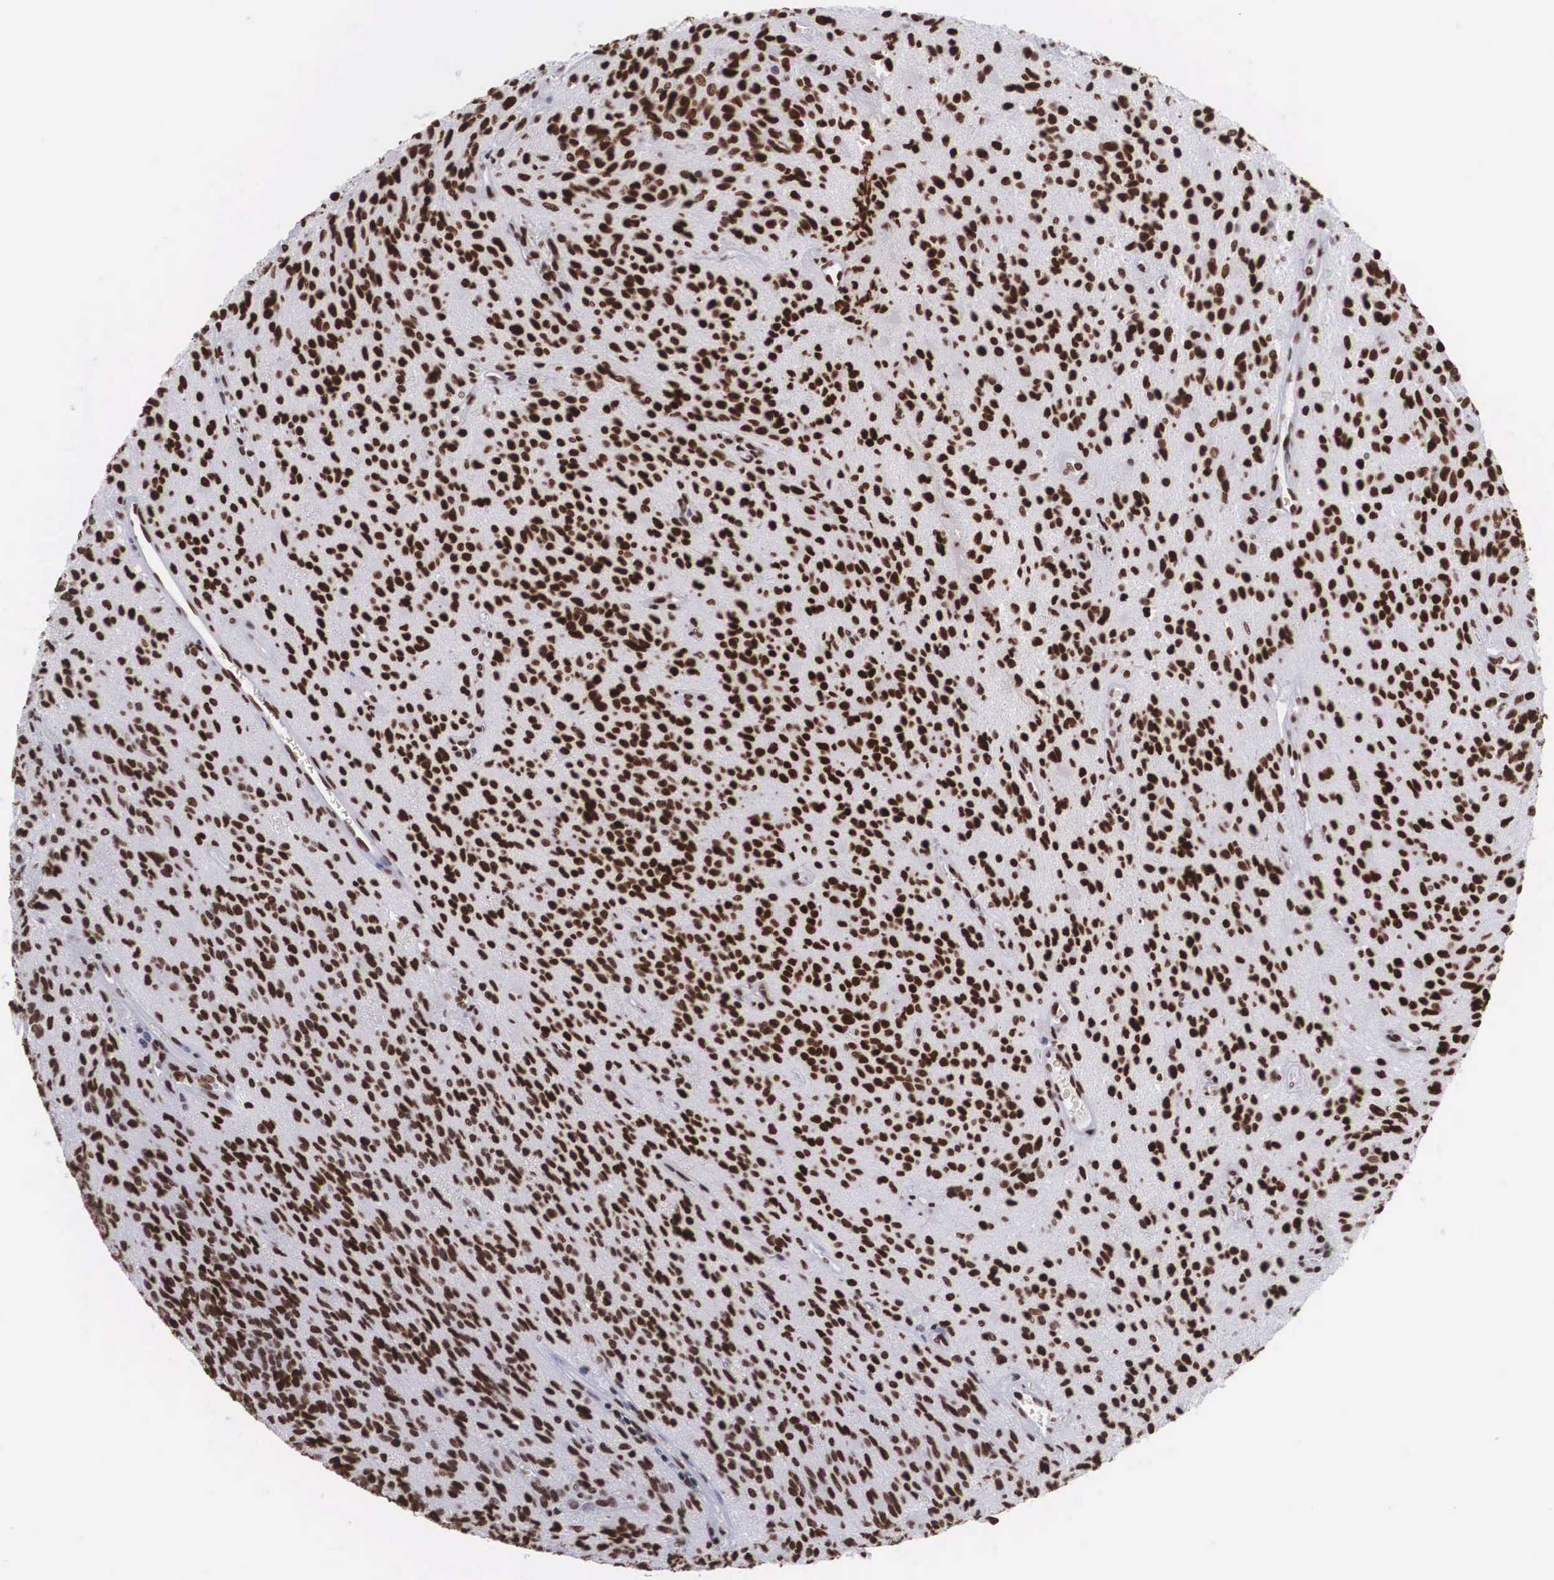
{"staining": {"intensity": "strong", "quantity": ">75%", "location": "nuclear"}, "tissue": "glioma", "cell_type": "Tumor cells", "image_type": "cancer", "snomed": [{"axis": "morphology", "description": "Glioma, malignant, Low grade"}, {"axis": "topography", "description": "Brain"}], "caption": "The histopathology image shows staining of glioma, revealing strong nuclear protein staining (brown color) within tumor cells. The protein is shown in brown color, while the nuclei are stained blue.", "gene": "MECP2", "patient": {"sex": "female", "age": 15}}